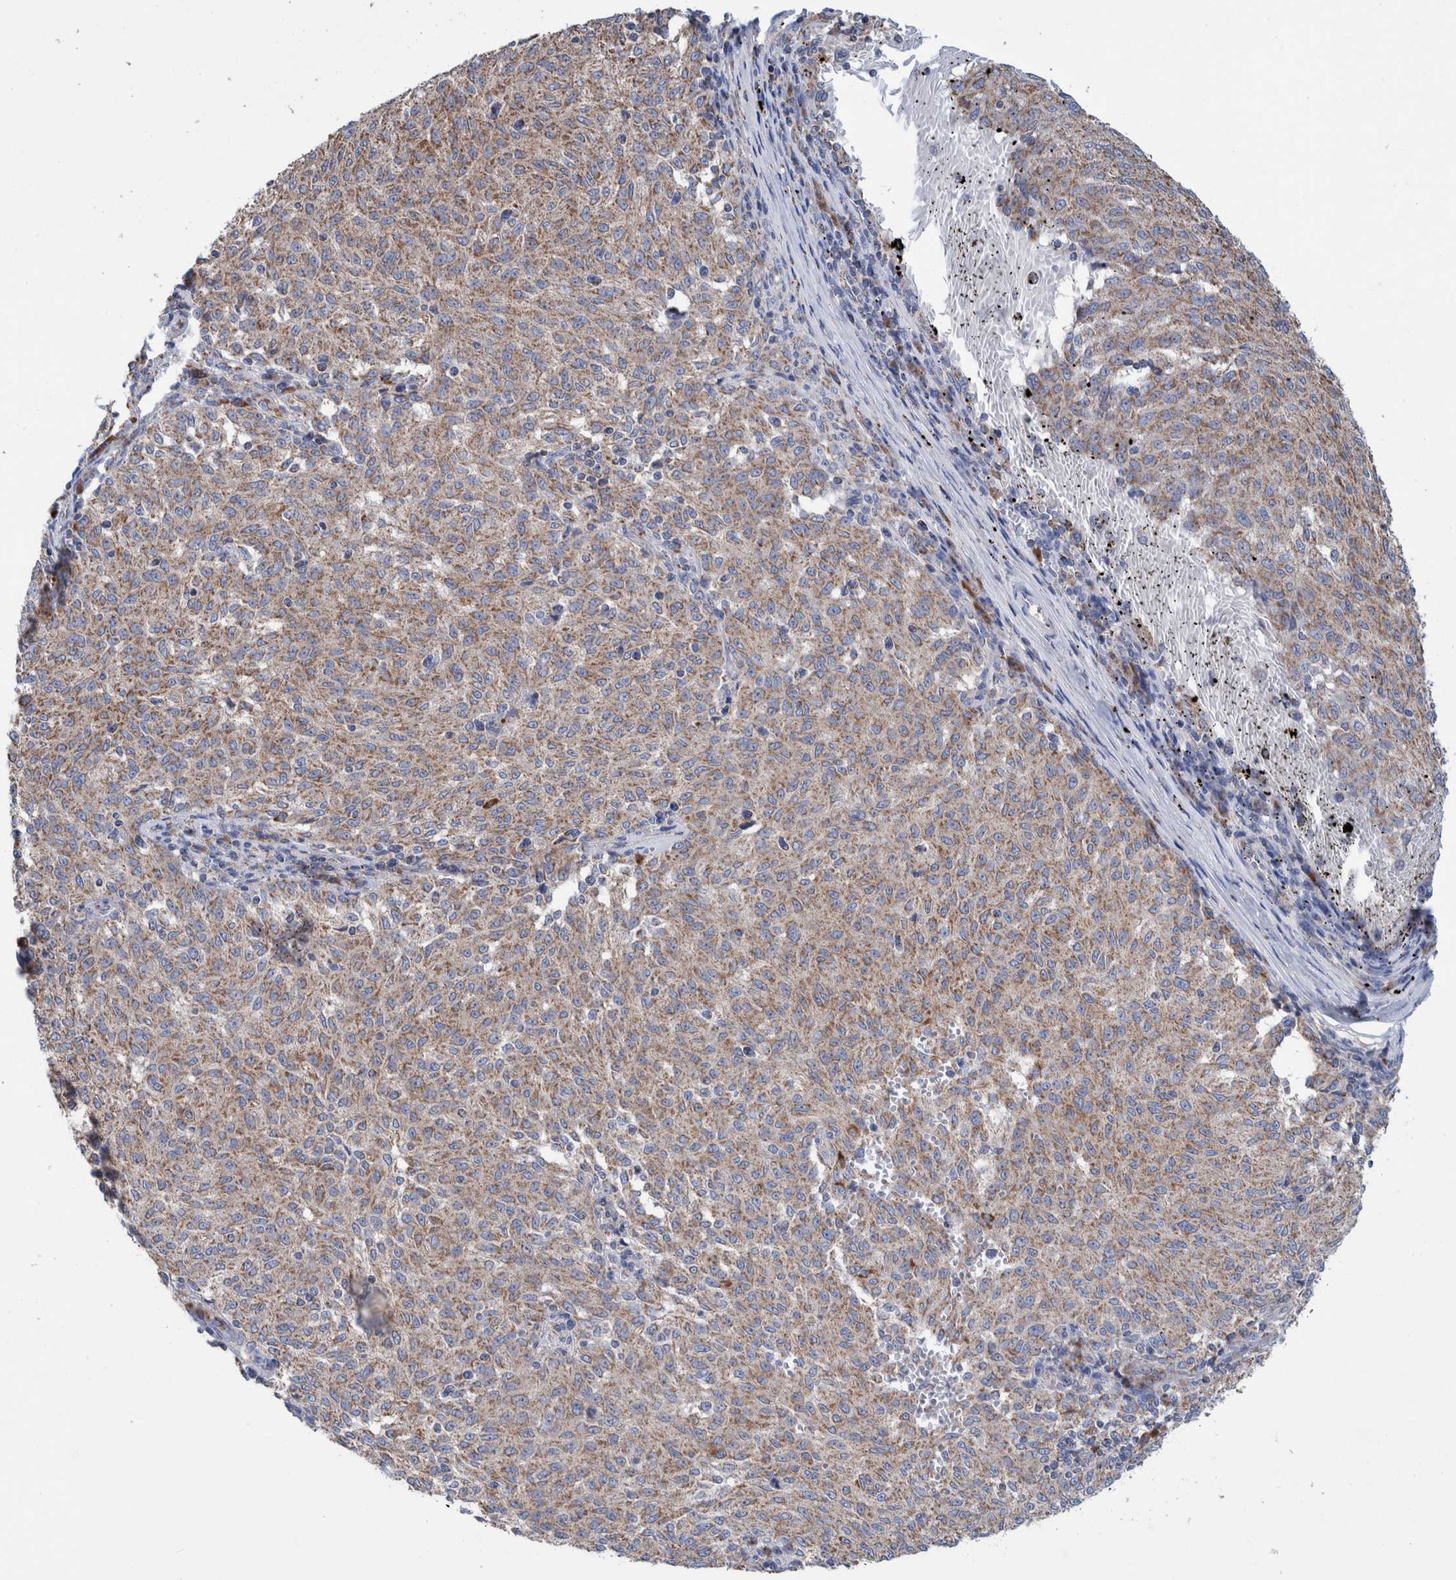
{"staining": {"intensity": "moderate", "quantity": ">75%", "location": "cytoplasmic/membranous"}, "tissue": "melanoma", "cell_type": "Tumor cells", "image_type": "cancer", "snomed": [{"axis": "morphology", "description": "Malignant melanoma, NOS"}, {"axis": "topography", "description": "Skin"}], "caption": "The photomicrograph reveals a brown stain indicating the presence of a protein in the cytoplasmic/membranous of tumor cells in malignant melanoma.", "gene": "DECR1", "patient": {"sex": "female", "age": 72}}